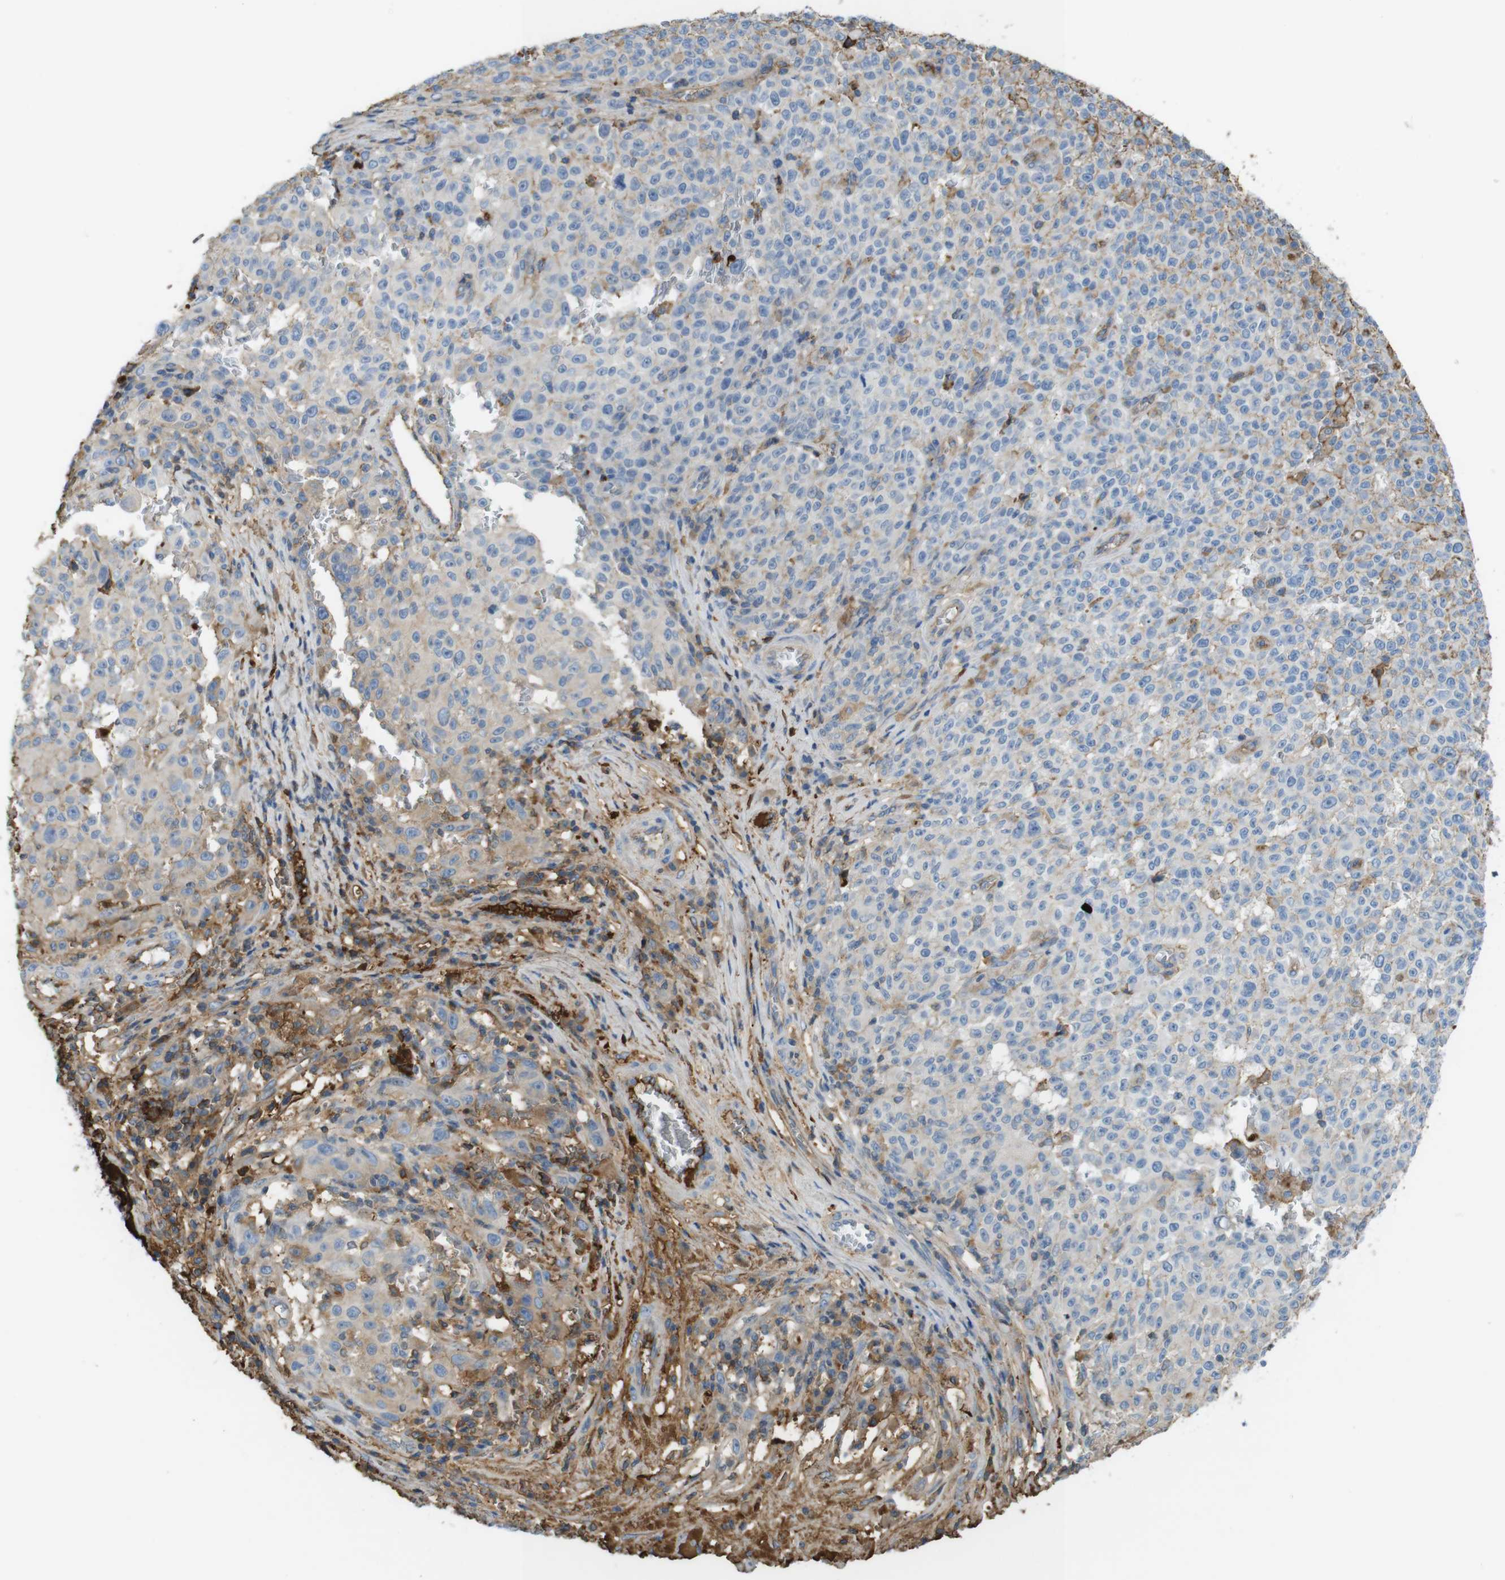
{"staining": {"intensity": "negative", "quantity": "none", "location": "none"}, "tissue": "melanoma", "cell_type": "Tumor cells", "image_type": "cancer", "snomed": [{"axis": "morphology", "description": "Malignant melanoma, NOS"}, {"axis": "topography", "description": "Skin"}], "caption": "A high-resolution micrograph shows immunohistochemistry (IHC) staining of malignant melanoma, which reveals no significant positivity in tumor cells.", "gene": "LTBP4", "patient": {"sex": "female", "age": 82}}